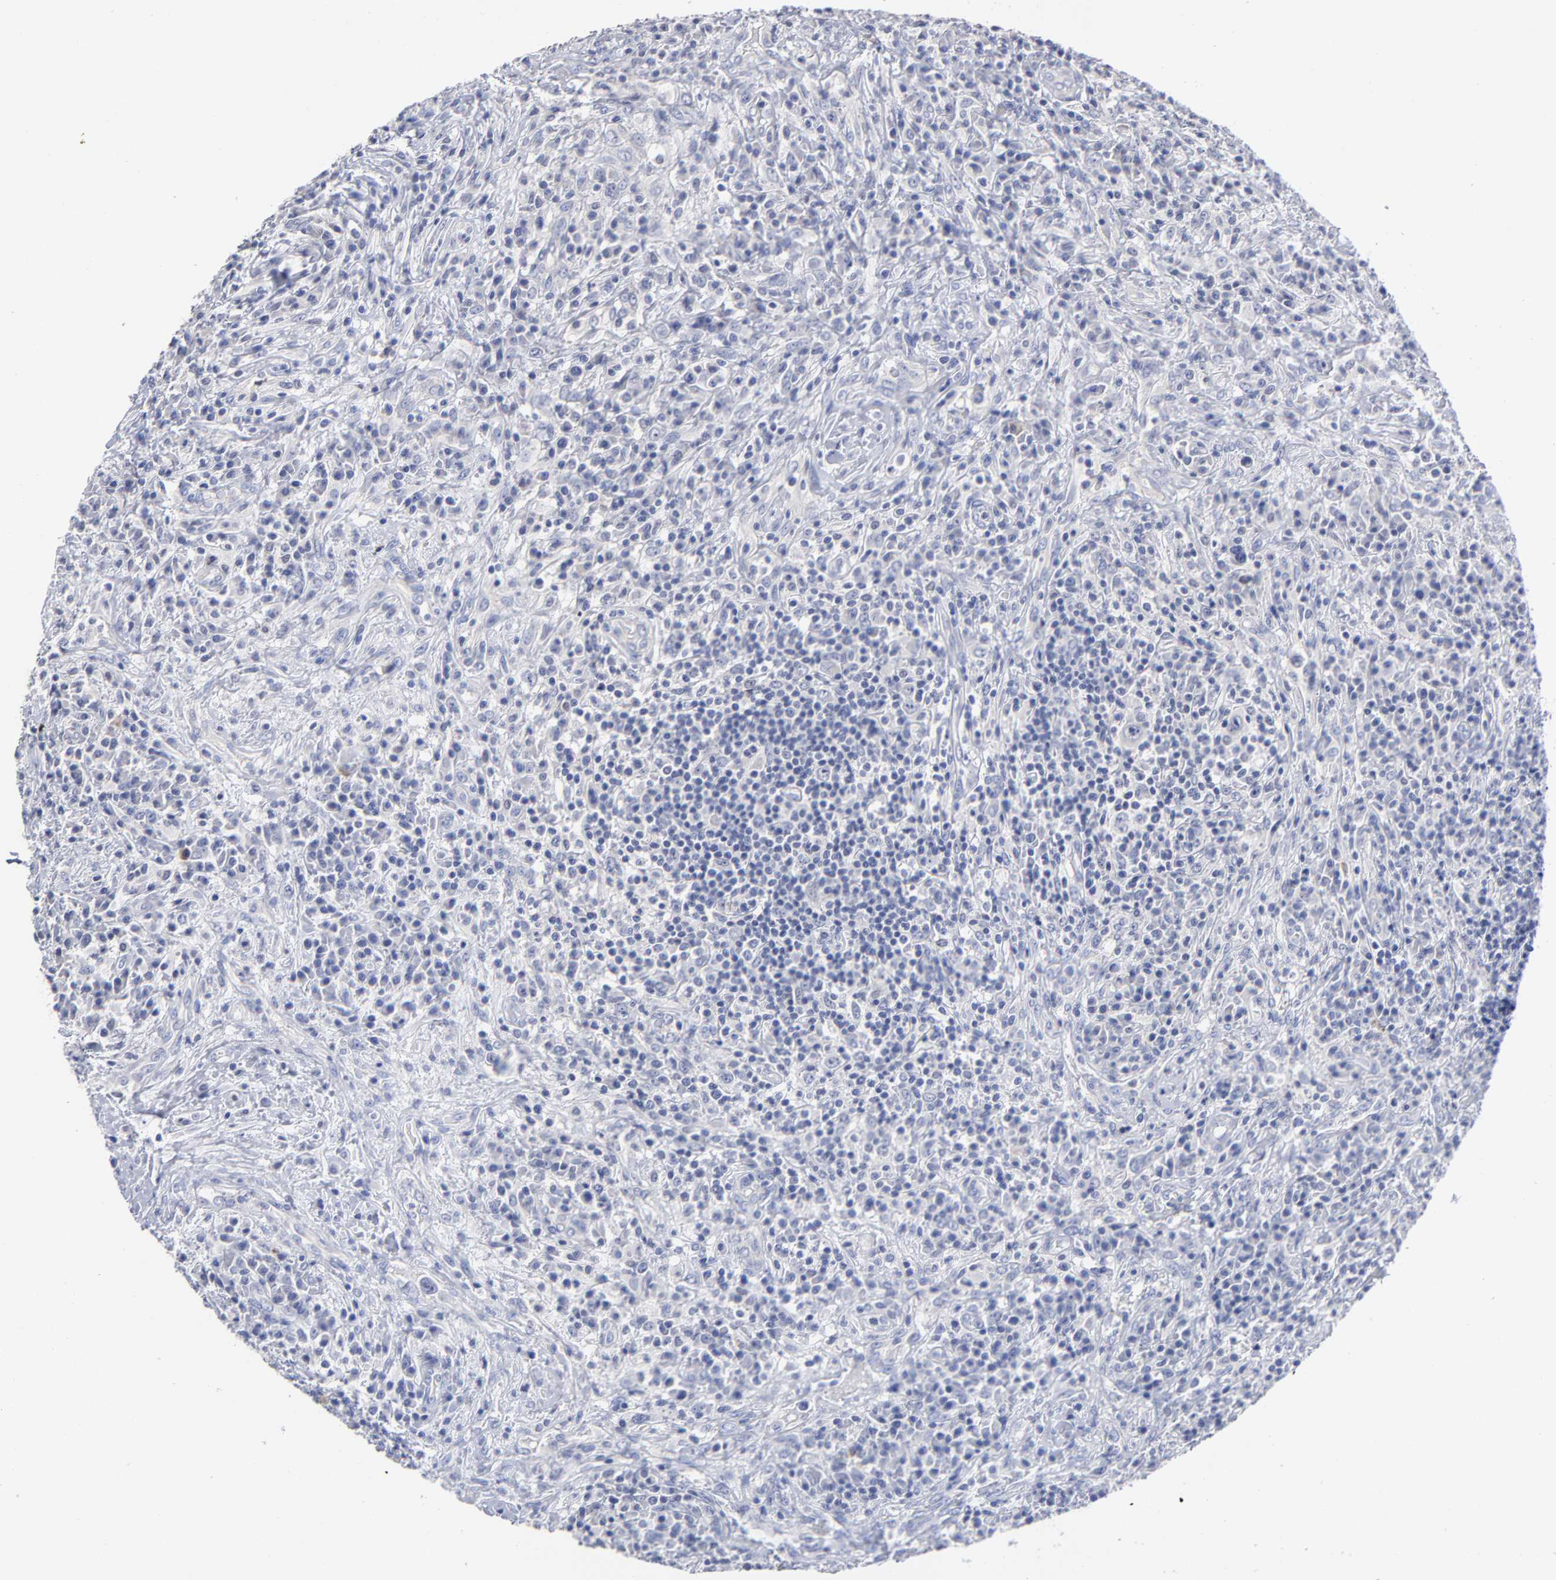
{"staining": {"intensity": "negative", "quantity": "none", "location": "none"}, "tissue": "lymphoma", "cell_type": "Tumor cells", "image_type": "cancer", "snomed": [{"axis": "morphology", "description": "Hodgkin's disease, NOS"}, {"axis": "topography", "description": "Lymph node"}], "caption": "A high-resolution histopathology image shows immunohistochemistry staining of lymphoma, which exhibits no significant expression in tumor cells.", "gene": "CXADR", "patient": {"sex": "female", "age": 25}}